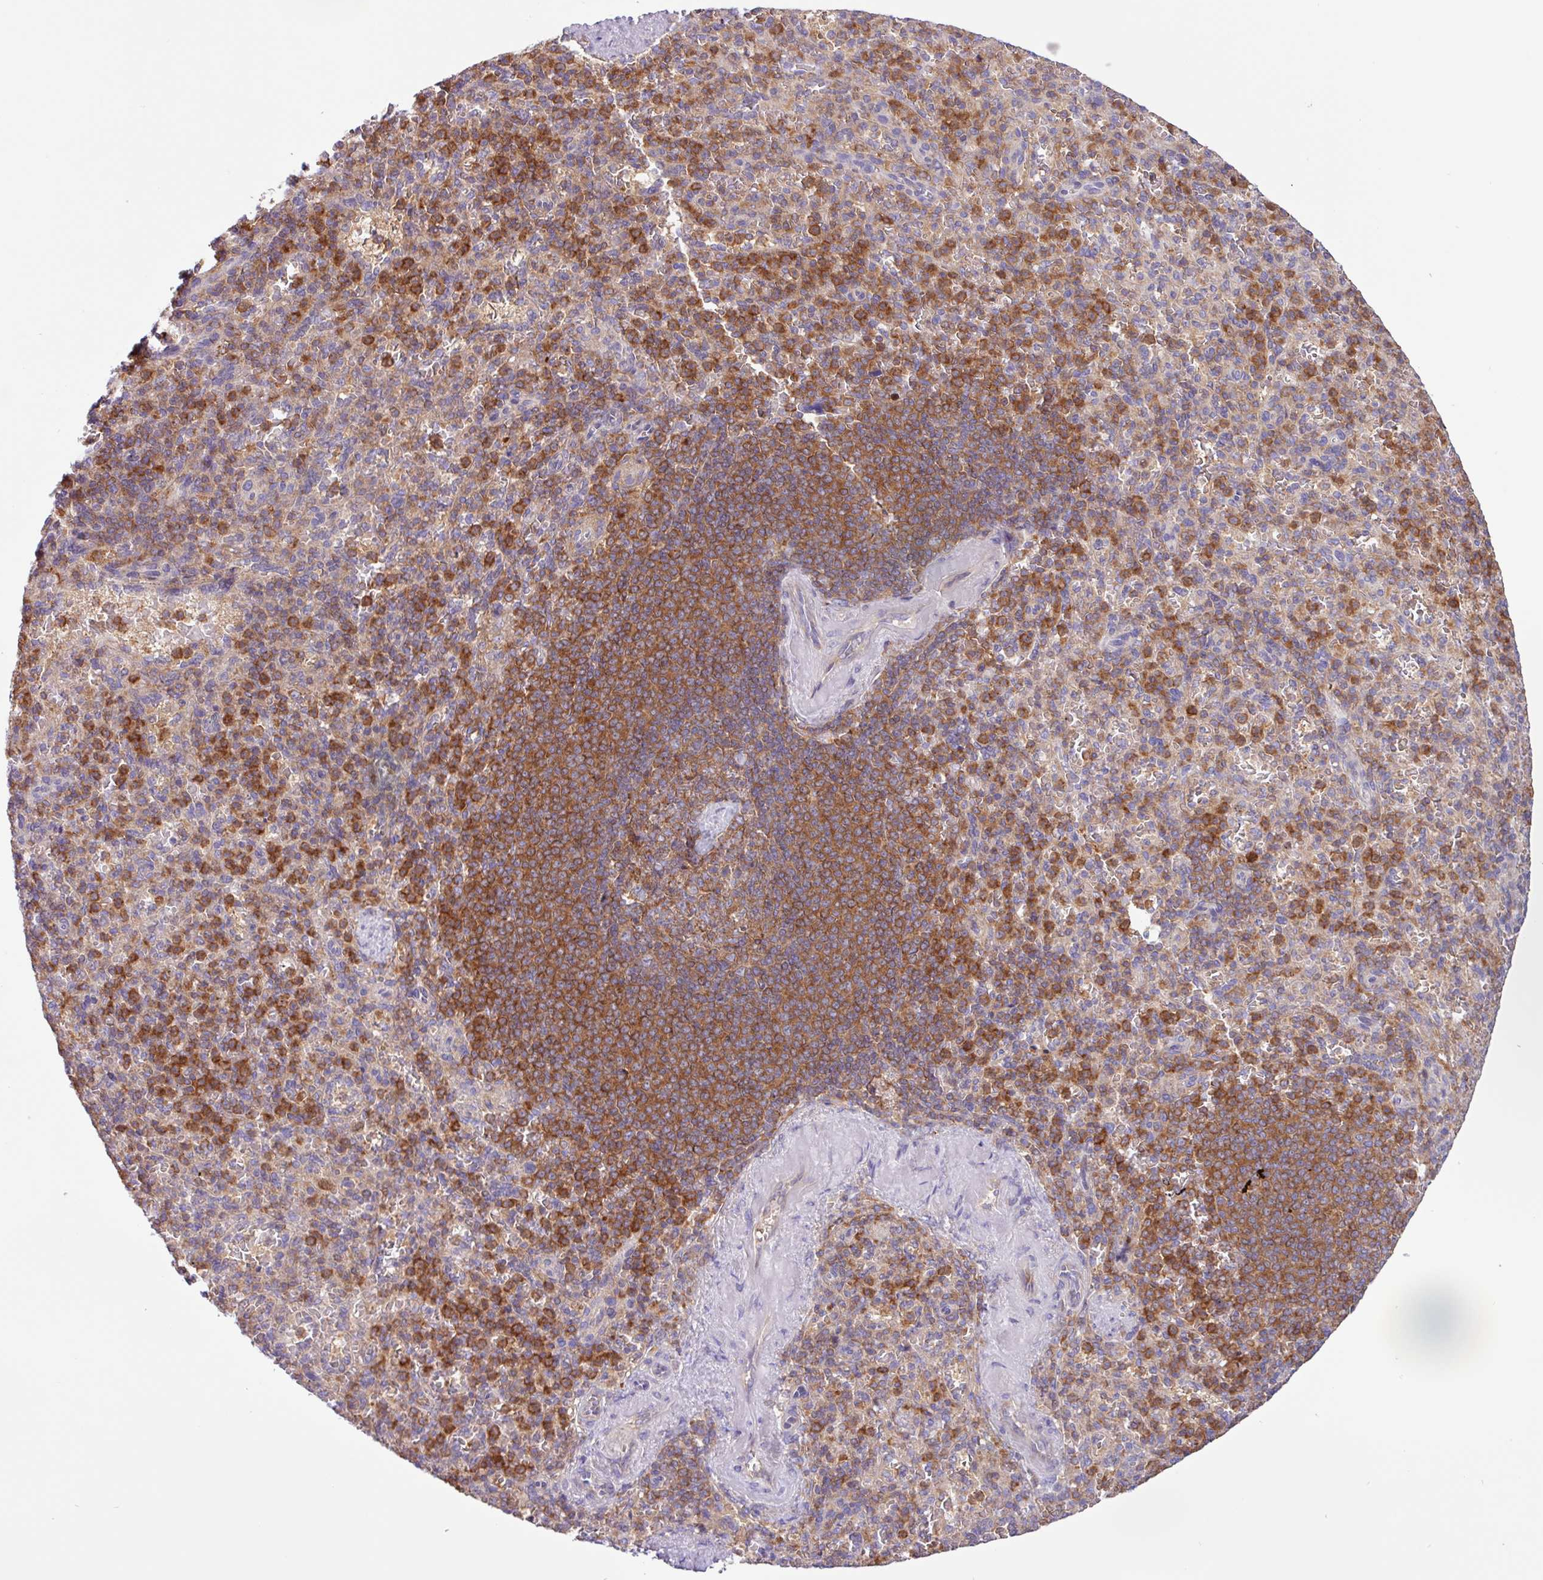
{"staining": {"intensity": "strong", "quantity": "<25%", "location": "cytoplasmic/membranous"}, "tissue": "spleen", "cell_type": "Cells in red pulp", "image_type": "normal", "snomed": [{"axis": "morphology", "description": "Normal tissue, NOS"}, {"axis": "topography", "description": "Spleen"}], "caption": "Protein staining reveals strong cytoplasmic/membranous positivity in approximately <25% of cells in red pulp in unremarkable spleen.", "gene": "ACTR3B", "patient": {"sex": "female", "age": 74}}